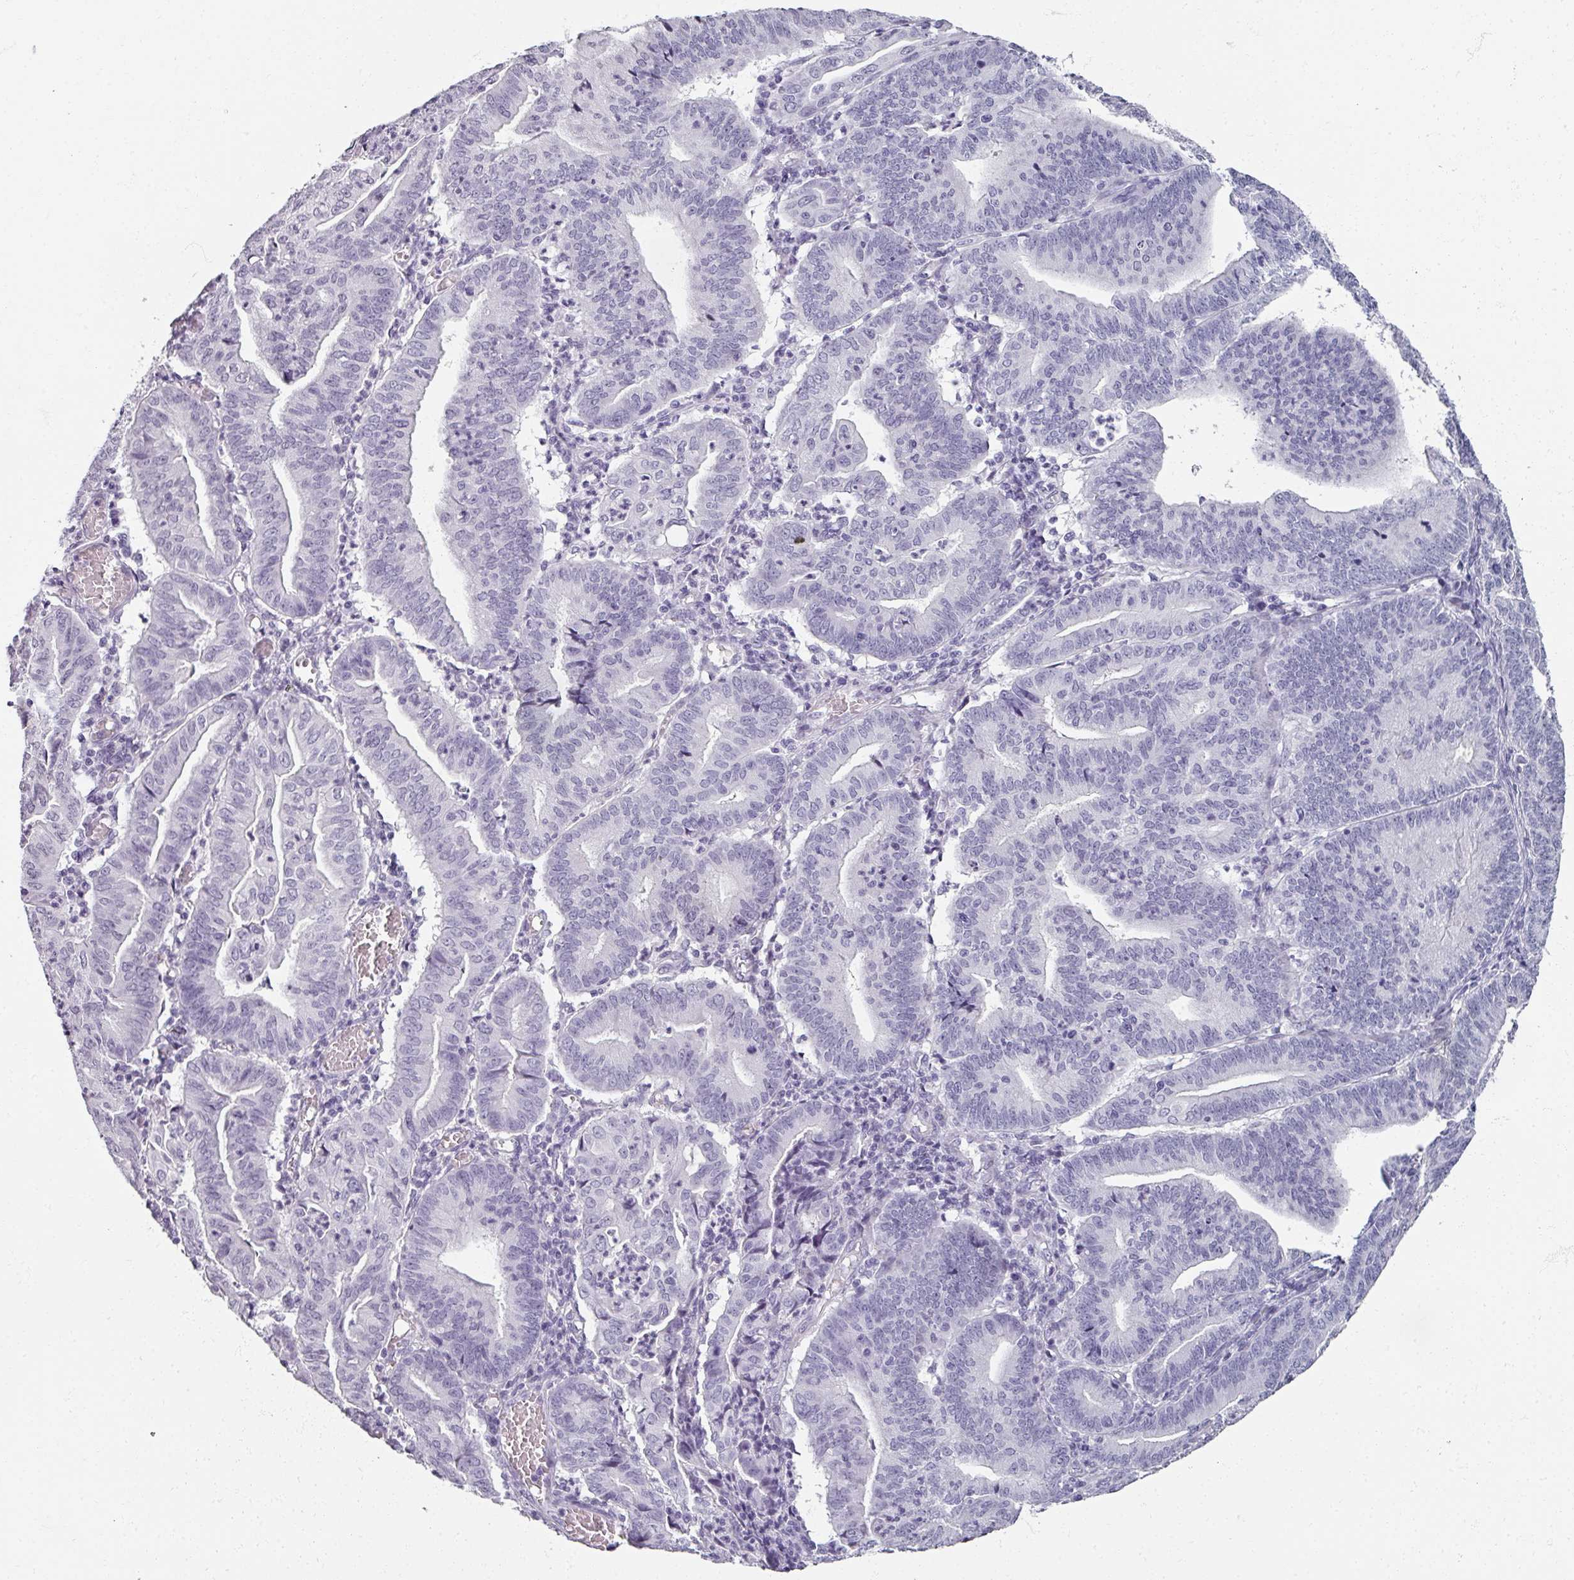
{"staining": {"intensity": "negative", "quantity": "none", "location": "none"}, "tissue": "endometrial cancer", "cell_type": "Tumor cells", "image_type": "cancer", "snomed": [{"axis": "morphology", "description": "Adenocarcinoma, NOS"}, {"axis": "topography", "description": "Endometrium"}], "caption": "IHC of human endometrial cancer (adenocarcinoma) exhibits no positivity in tumor cells.", "gene": "REG3G", "patient": {"sex": "female", "age": 60}}